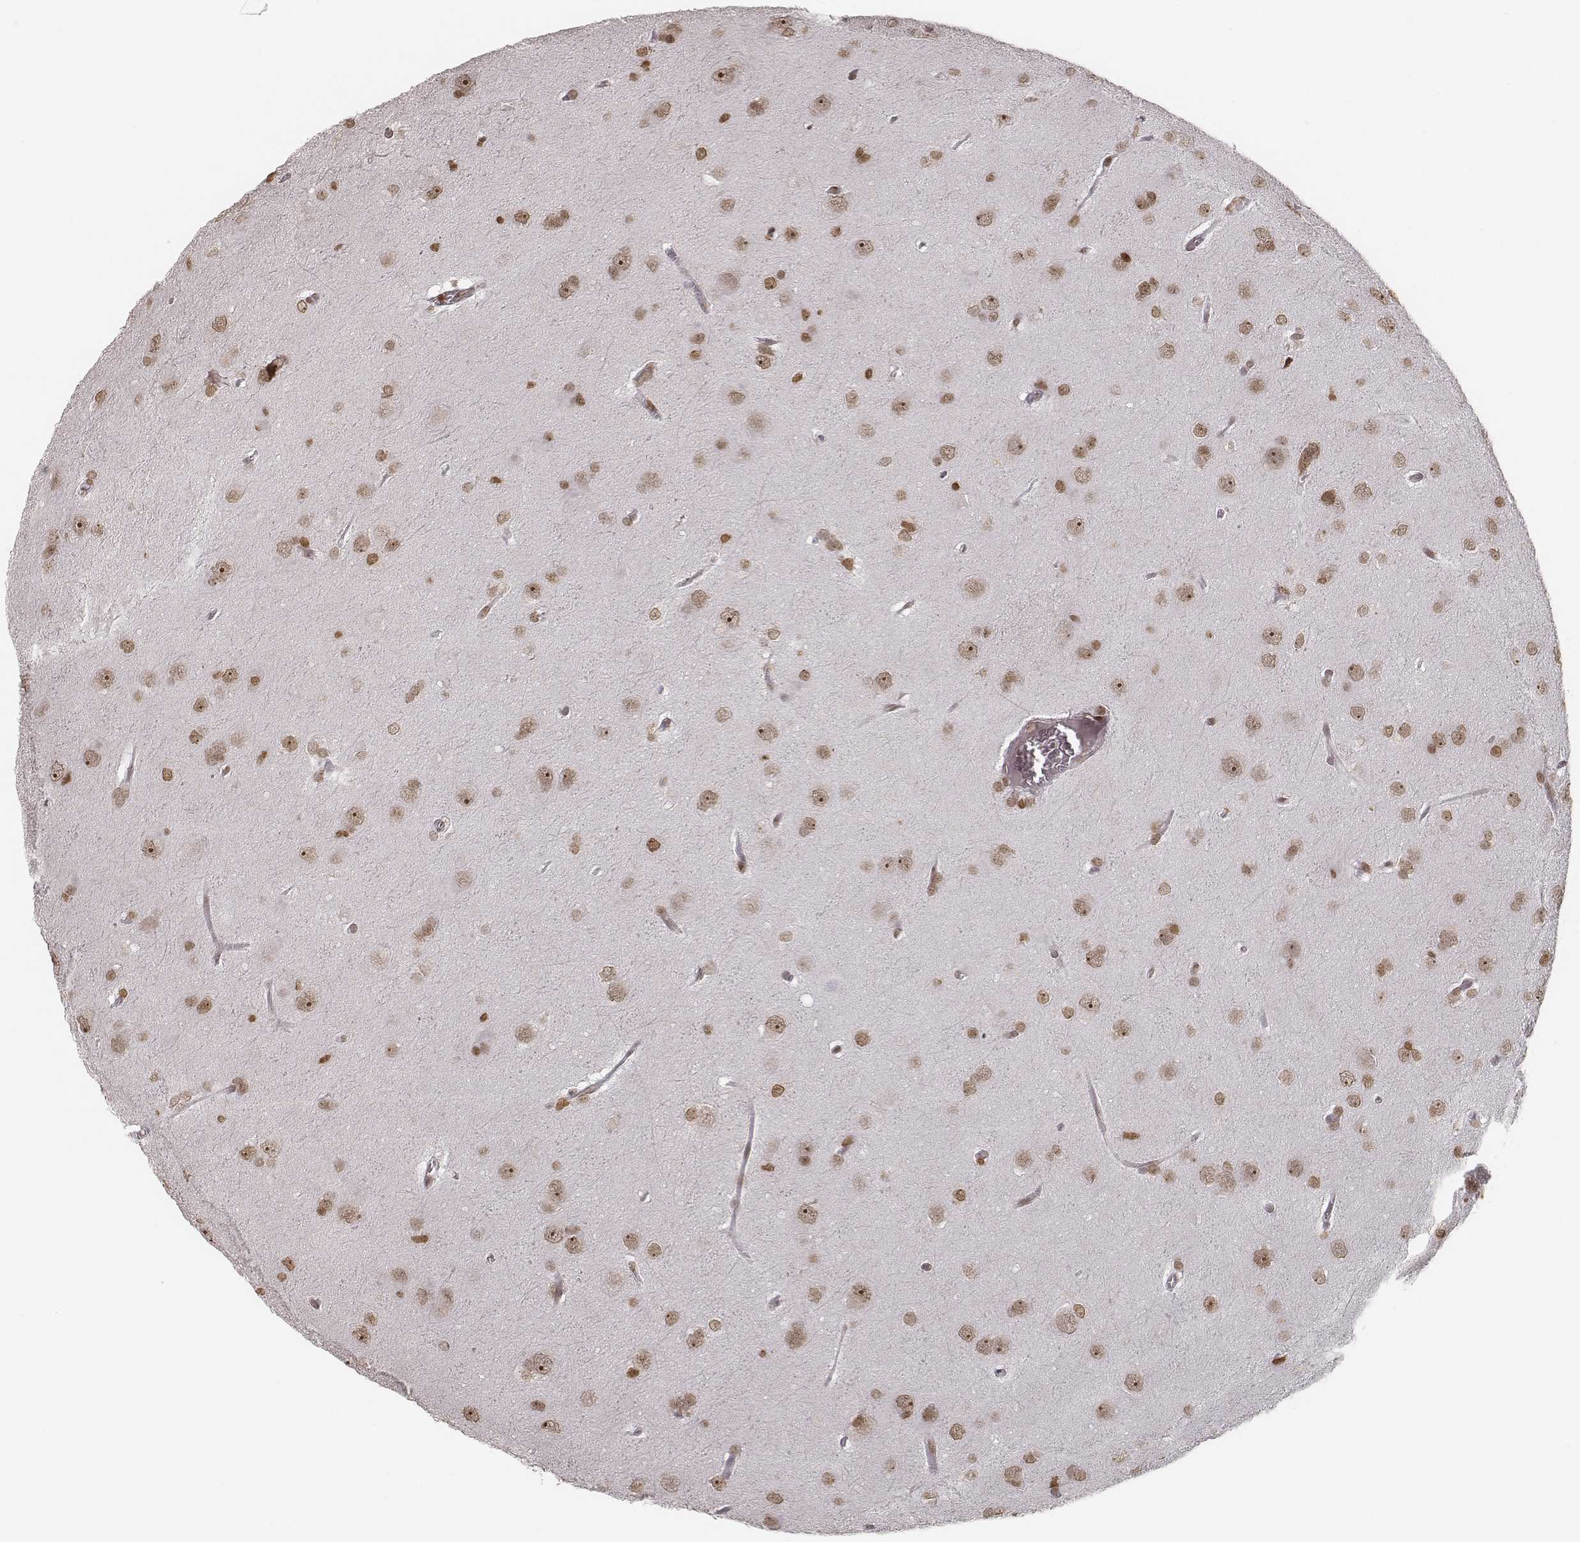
{"staining": {"intensity": "moderate", "quantity": ">75%", "location": "nuclear"}, "tissue": "glioma", "cell_type": "Tumor cells", "image_type": "cancer", "snomed": [{"axis": "morphology", "description": "Glioma, malignant, Low grade"}, {"axis": "topography", "description": "Brain"}], "caption": "Glioma tissue shows moderate nuclear staining in approximately >75% of tumor cells", "gene": "HMGA2", "patient": {"sex": "male", "age": 58}}